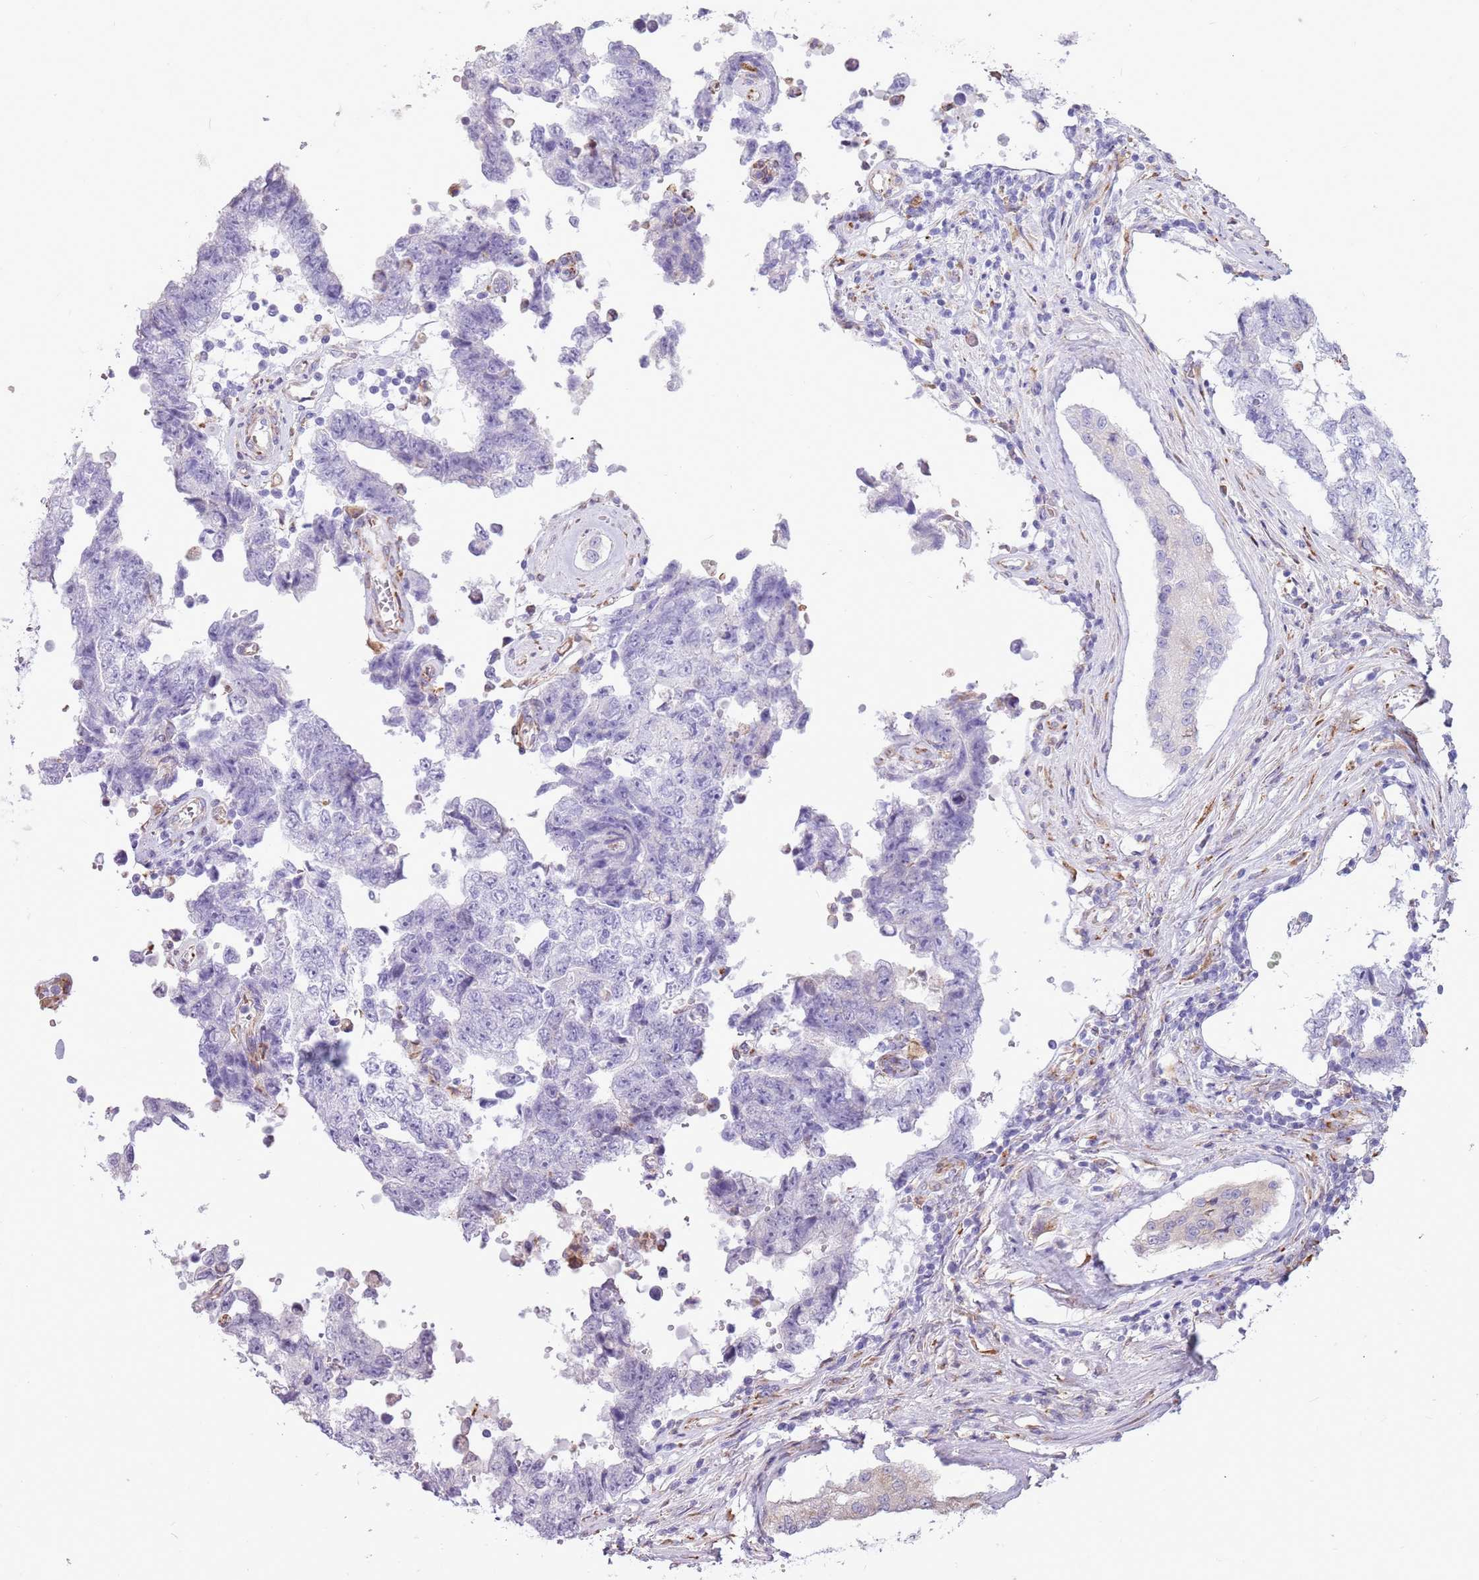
{"staining": {"intensity": "negative", "quantity": "none", "location": "none"}, "tissue": "testis cancer", "cell_type": "Tumor cells", "image_type": "cancer", "snomed": [{"axis": "morphology", "description": "Normal tissue, NOS"}, {"axis": "morphology", "description": "Carcinoma, Embryonal, NOS"}, {"axis": "topography", "description": "Testis"}, {"axis": "topography", "description": "Epididymis"}], "caption": "DAB immunohistochemical staining of embryonal carcinoma (testis) shows no significant staining in tumor cells.", "gene": "KCTD19", "patient": {"sex": "male", "age": 25}}